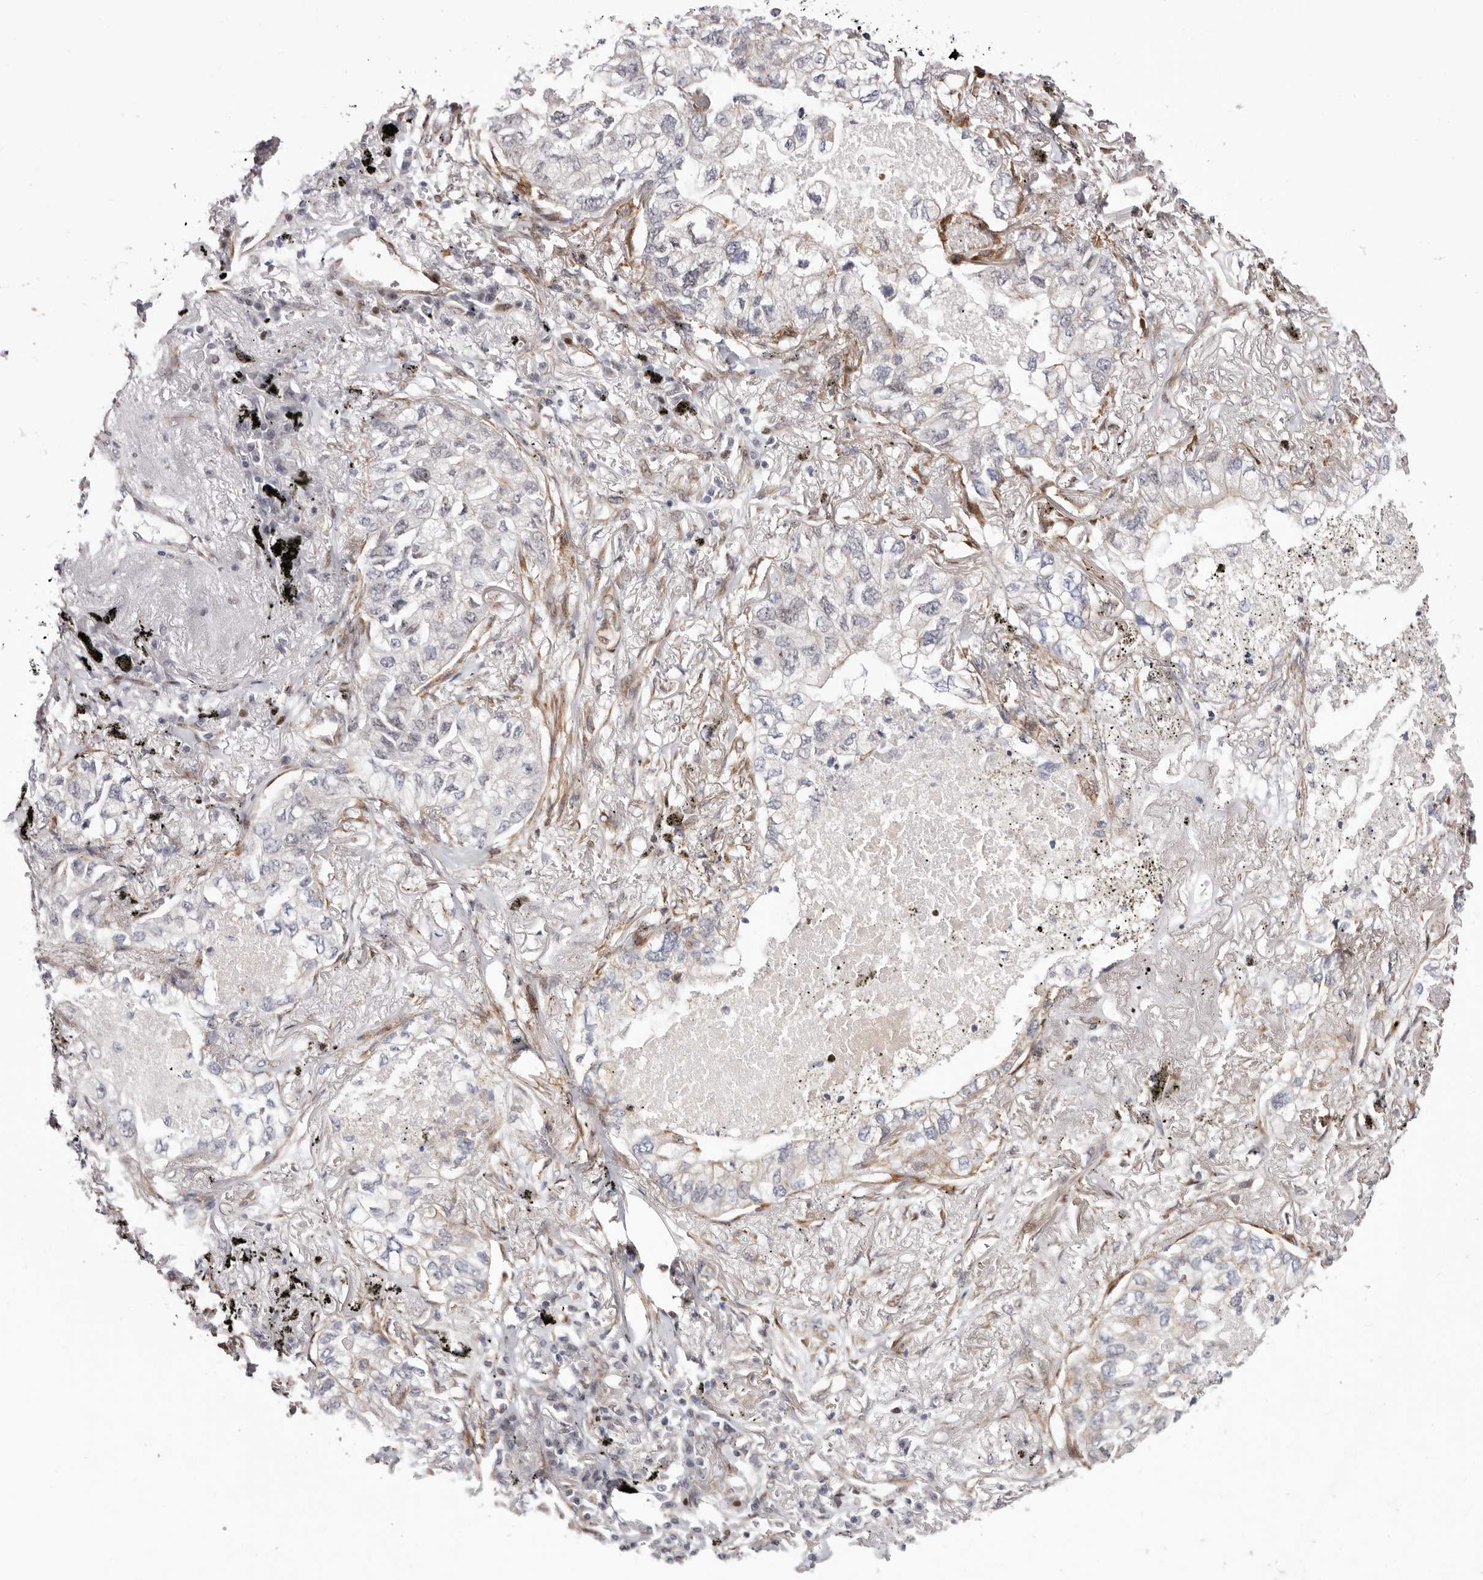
{"staining": {"intensity": "weak", "quantity": "<25%", "location": "cytoplasmic/membranous"}, "tissue": "lung cancer", "cell_type": "Tumor cells", "image_type": "cancer", "snomed": [{"axis": "morphology", "description": "Adenocarcinoma, NOS"}, {"axis": "topography", "description": "Lung"}], "caption": "DAB immunohistochemical staining of lung cancer shows no significant positivity in tumor cells.", "gene": "EPHX3", "patient": {"sex": "male", "age": 65}}